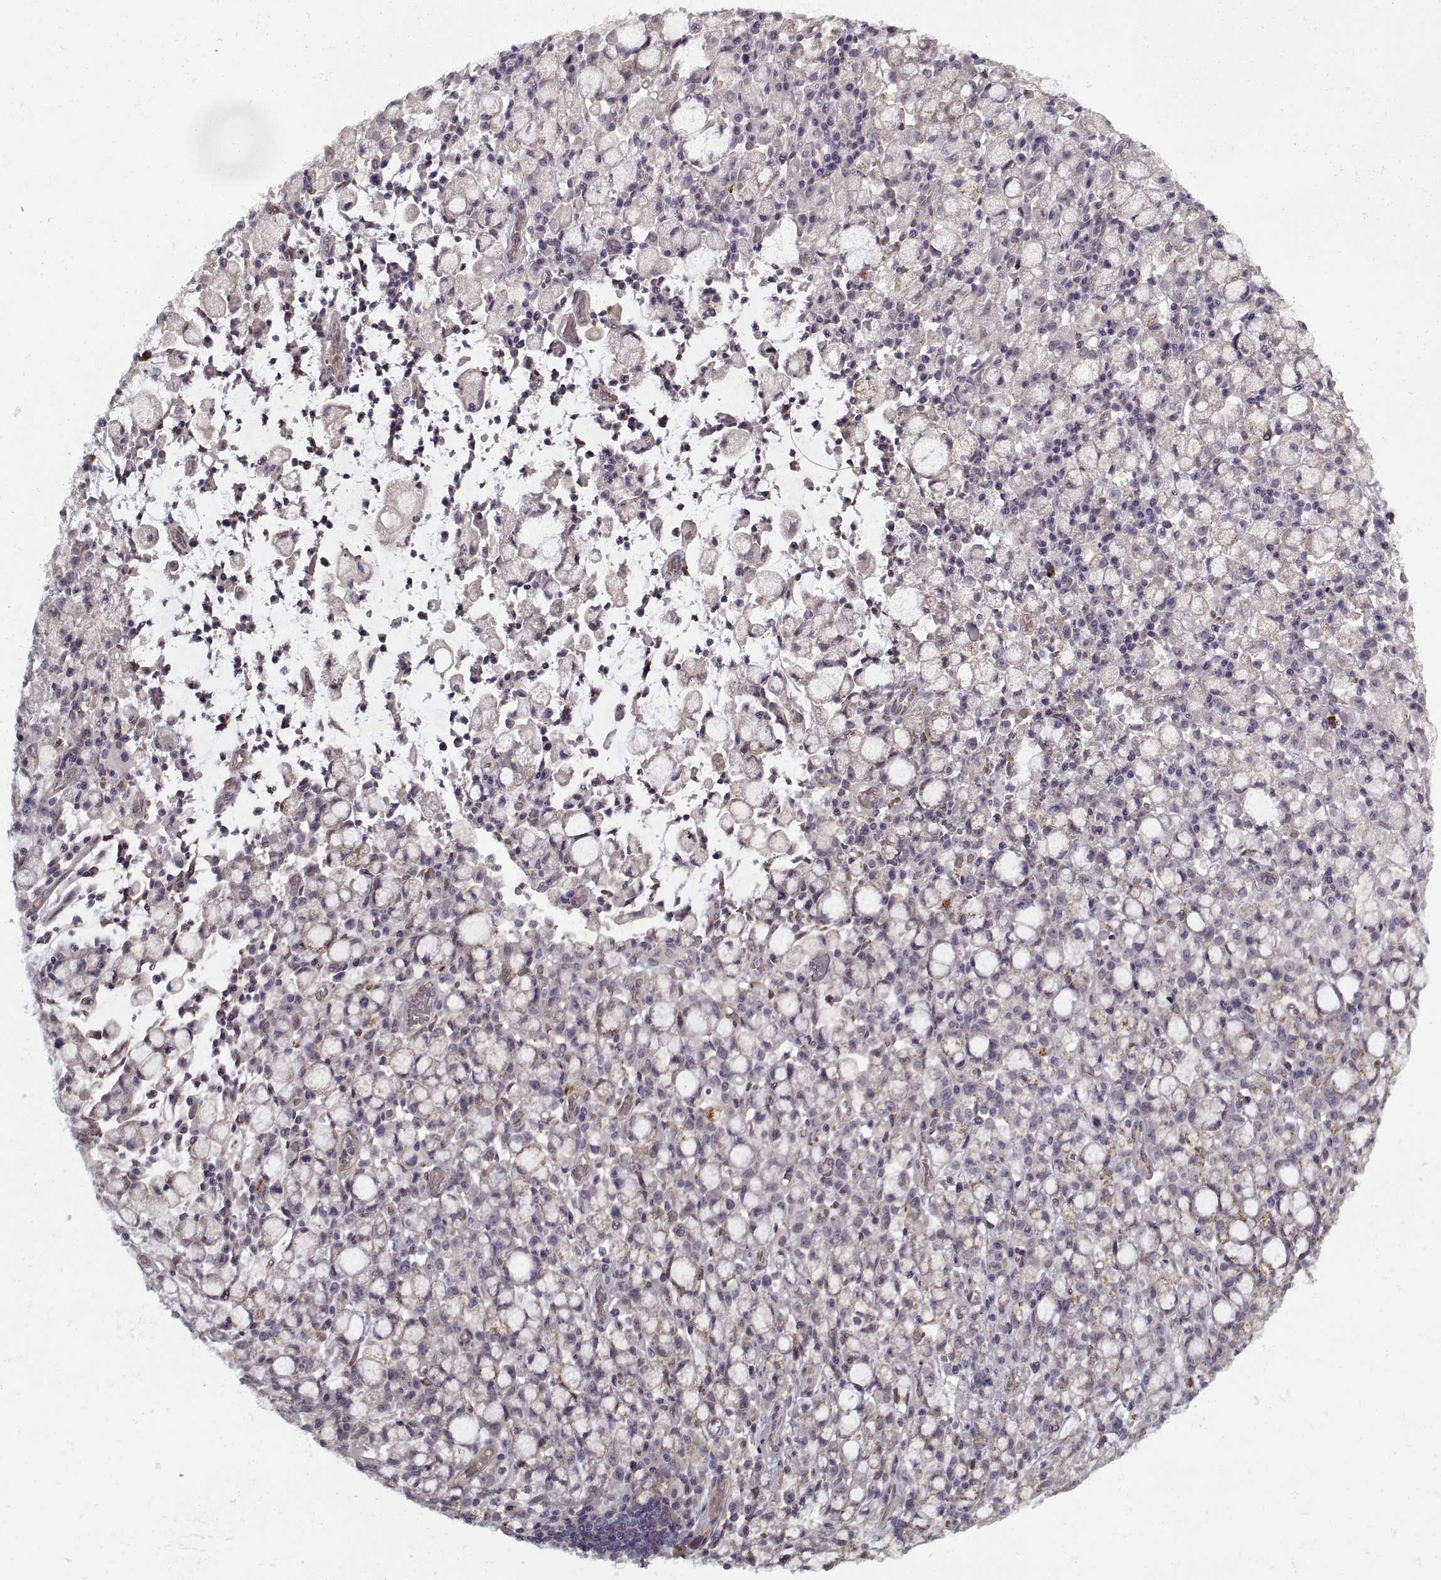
{"staining": {"intensity": "negative", "quantity": "none", "location": "none"}, "tissue": "stomach cancer", "cell_type": "Tumor cells", "image_type": "cancer", "snomed": [{"axis": "morphology", "description": "Adenocarcinoma, NOS"}, {"axis": "topography", "description": "Stomach"}], "caption": "Adenocarcinoma (stomach) was stained to show a protein in brown. There is no significant positivity in tumor cells.", "gene": "LAMB2", "patient": {"sex": "male", "age": 58}}